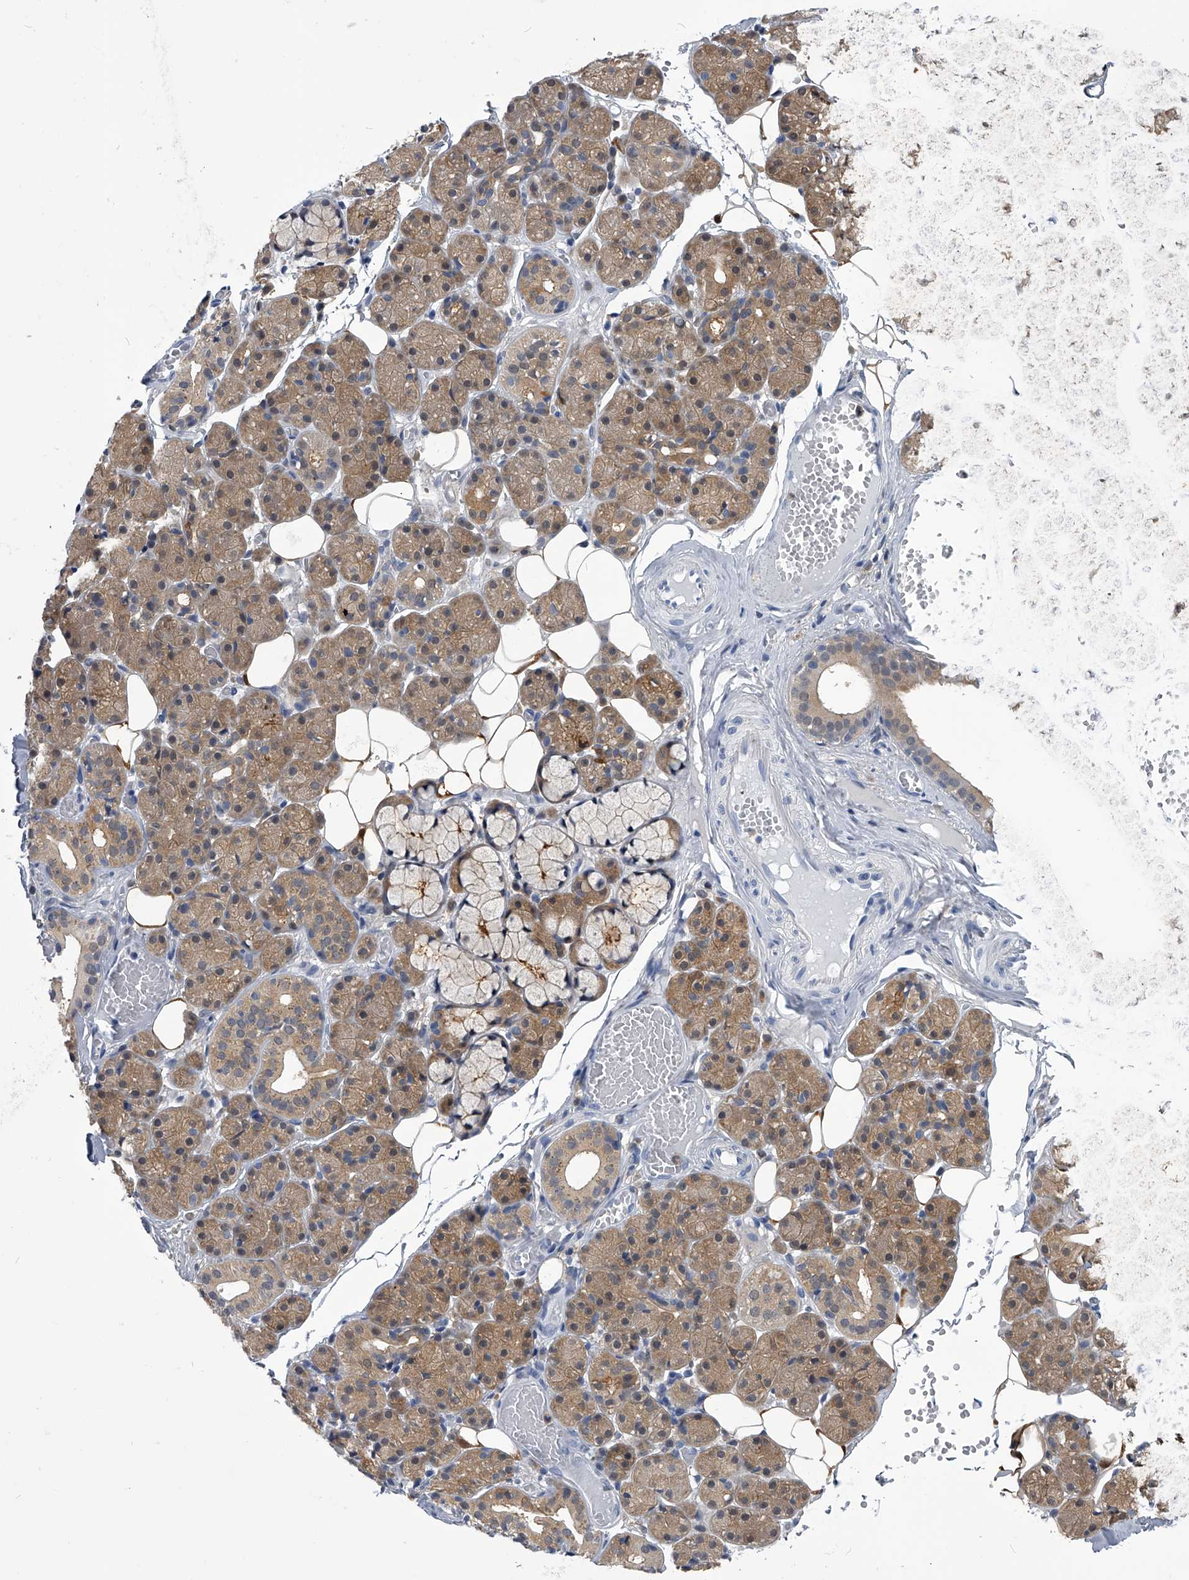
{"staining": {"intensity": "moderate", "quantity": "25%-75%", "location": "cytoplasmic/membranous"}, "tissue": "salivary gland", "cell_type": "Glandular cells", "image_type": "normal", "snomed": [{"axis": "morphology", "description": "Normal tissue, NOS"}, {"axis": "topography", "description": "Salivary gland"}], "caption": "Salivary gland stained with DAB immunohistochemistry demonstrates medium levels of moderate cytoplasmic/membranous staining in approximately 25%-75% of glandular cells.", "gene": "PDXK", "patient": {"sex": "male", "age": 63}}